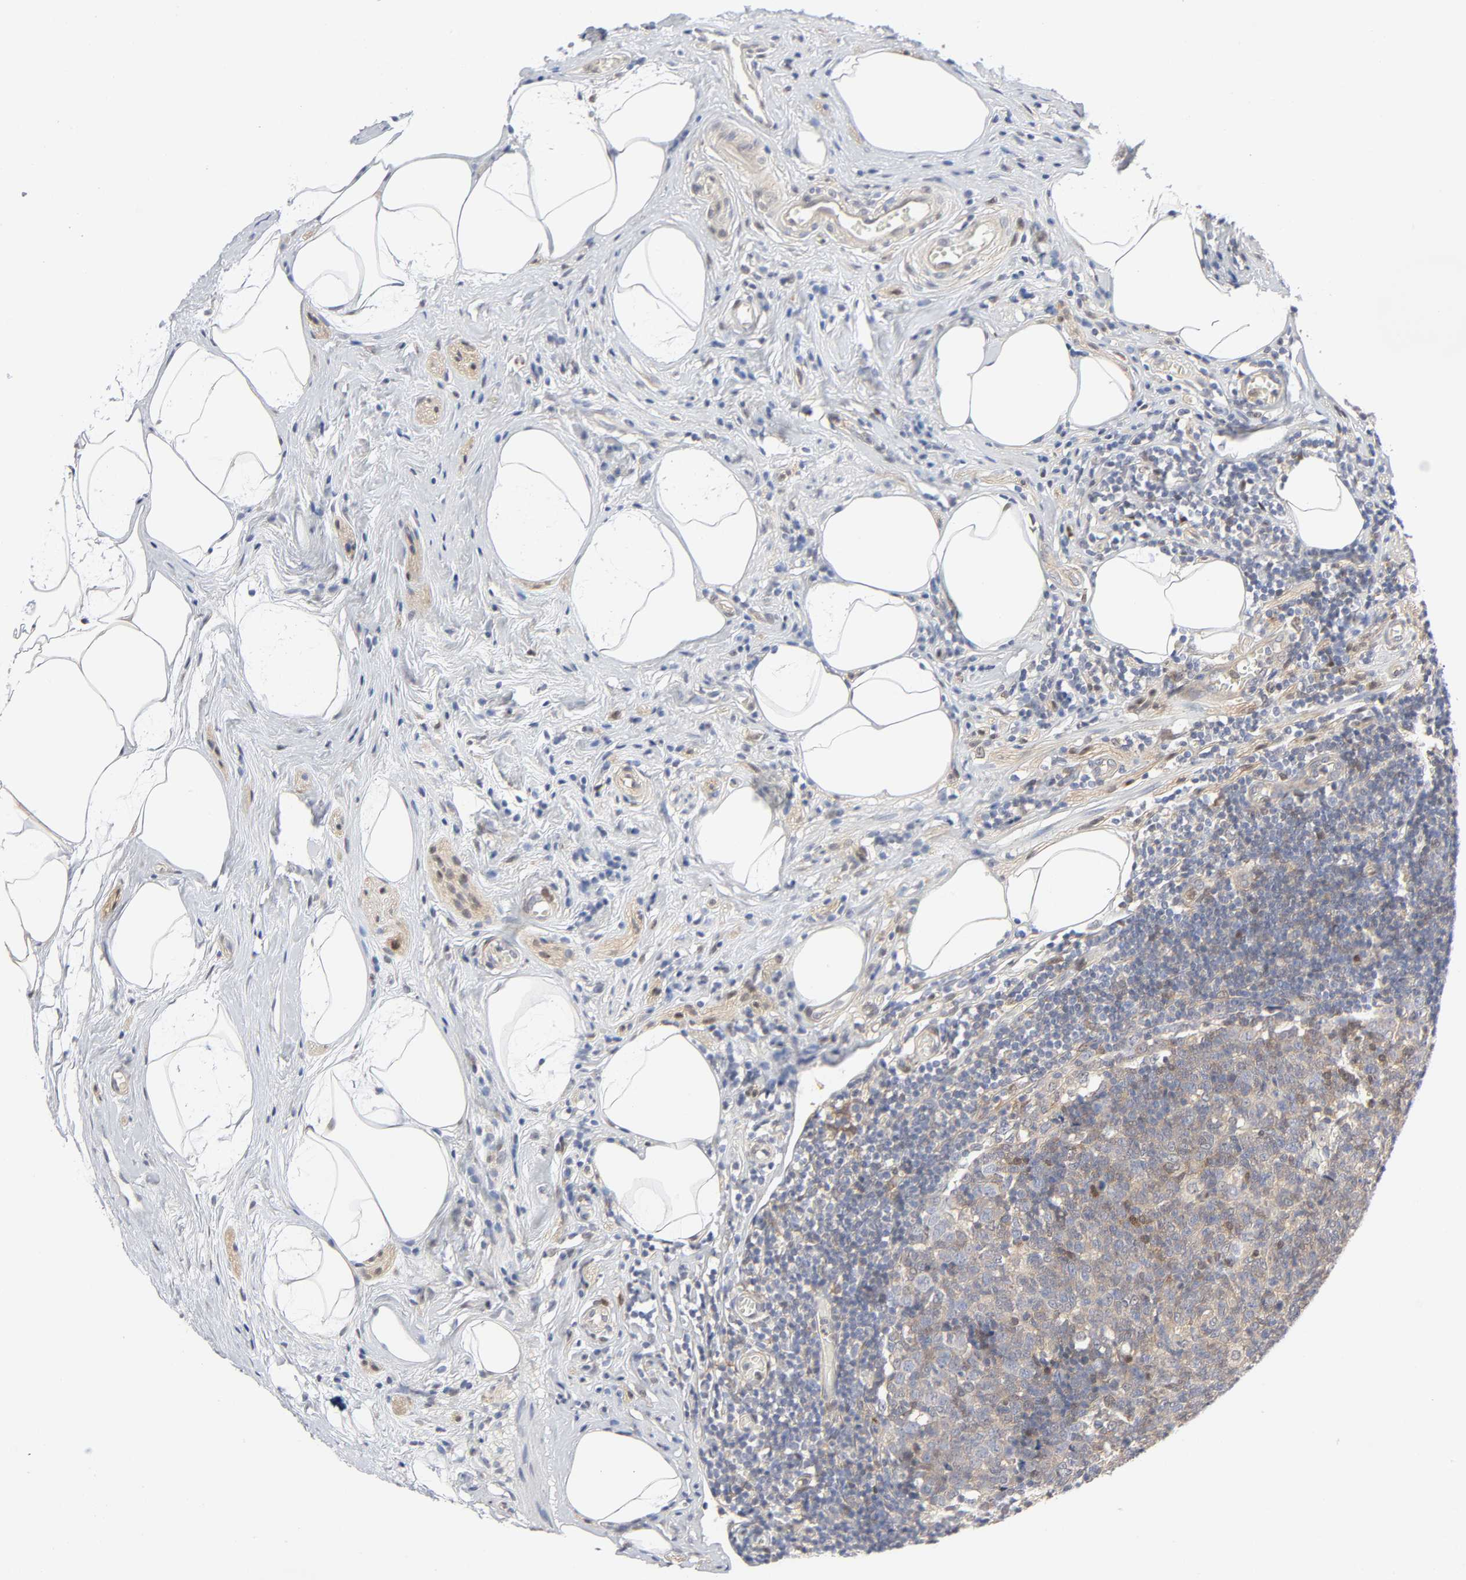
{"staining": {"intensity": "weak", "quantity": "25%-75%", "location": "cytoplasmic/membranous"}, "tissue": "appendix", "cell_type": "Glandular cells", "image_type": "normal", "snomed": [{"axis": "morphology", "description": "Normal tissue, NOS"}, {"axis": "topography", "description": "Appendix"}], "caption": "Human appendix stained with a protein marker displays weak staining in glandular cells.", "gene": "PTEN", "patient": {"sex": "male", "age": 38}}